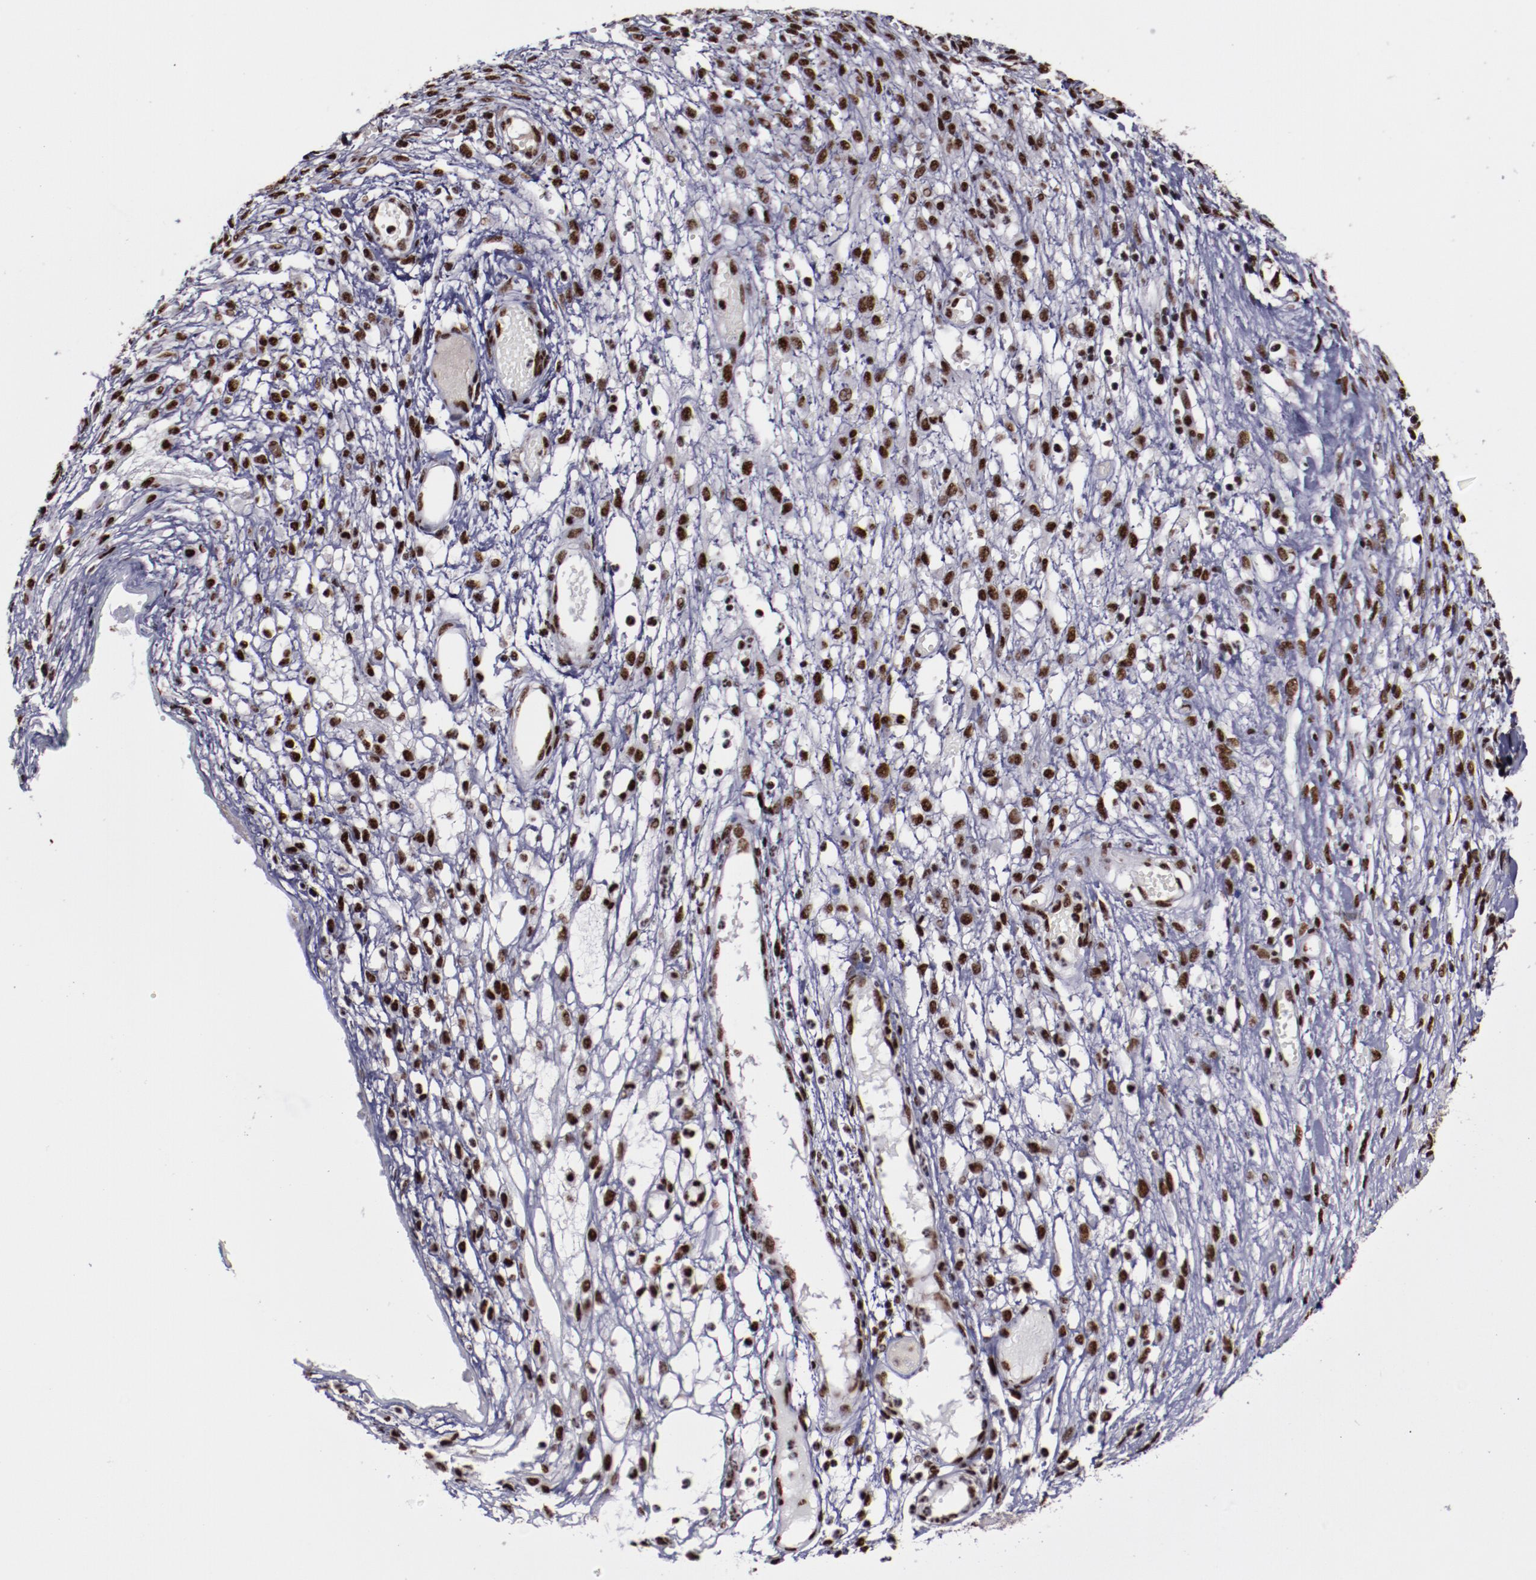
{"staining": {"intensity": "moderate", "quantity": ">75%", "location": "nuclear"}, "tissue": "ovarian cancer", "cell_type": "Tumor cells", "image_type": "cancer", "snomed": [{"axis": "morphology", "description": "Carcinoma, endometroid"}, {"axis": "topography", "description": "Ovary"}], "caption": "The micrograph demonstrates immunohistochemical staining of endometroid carcinoma (ovarian). There is moderate nuclear staining is present in about >75% of tumor cells. (DAB = brown stain, brightfield microscopy at high magnification).", "gene": "ERH", "patient": {"sex": "female", "age": 42}}